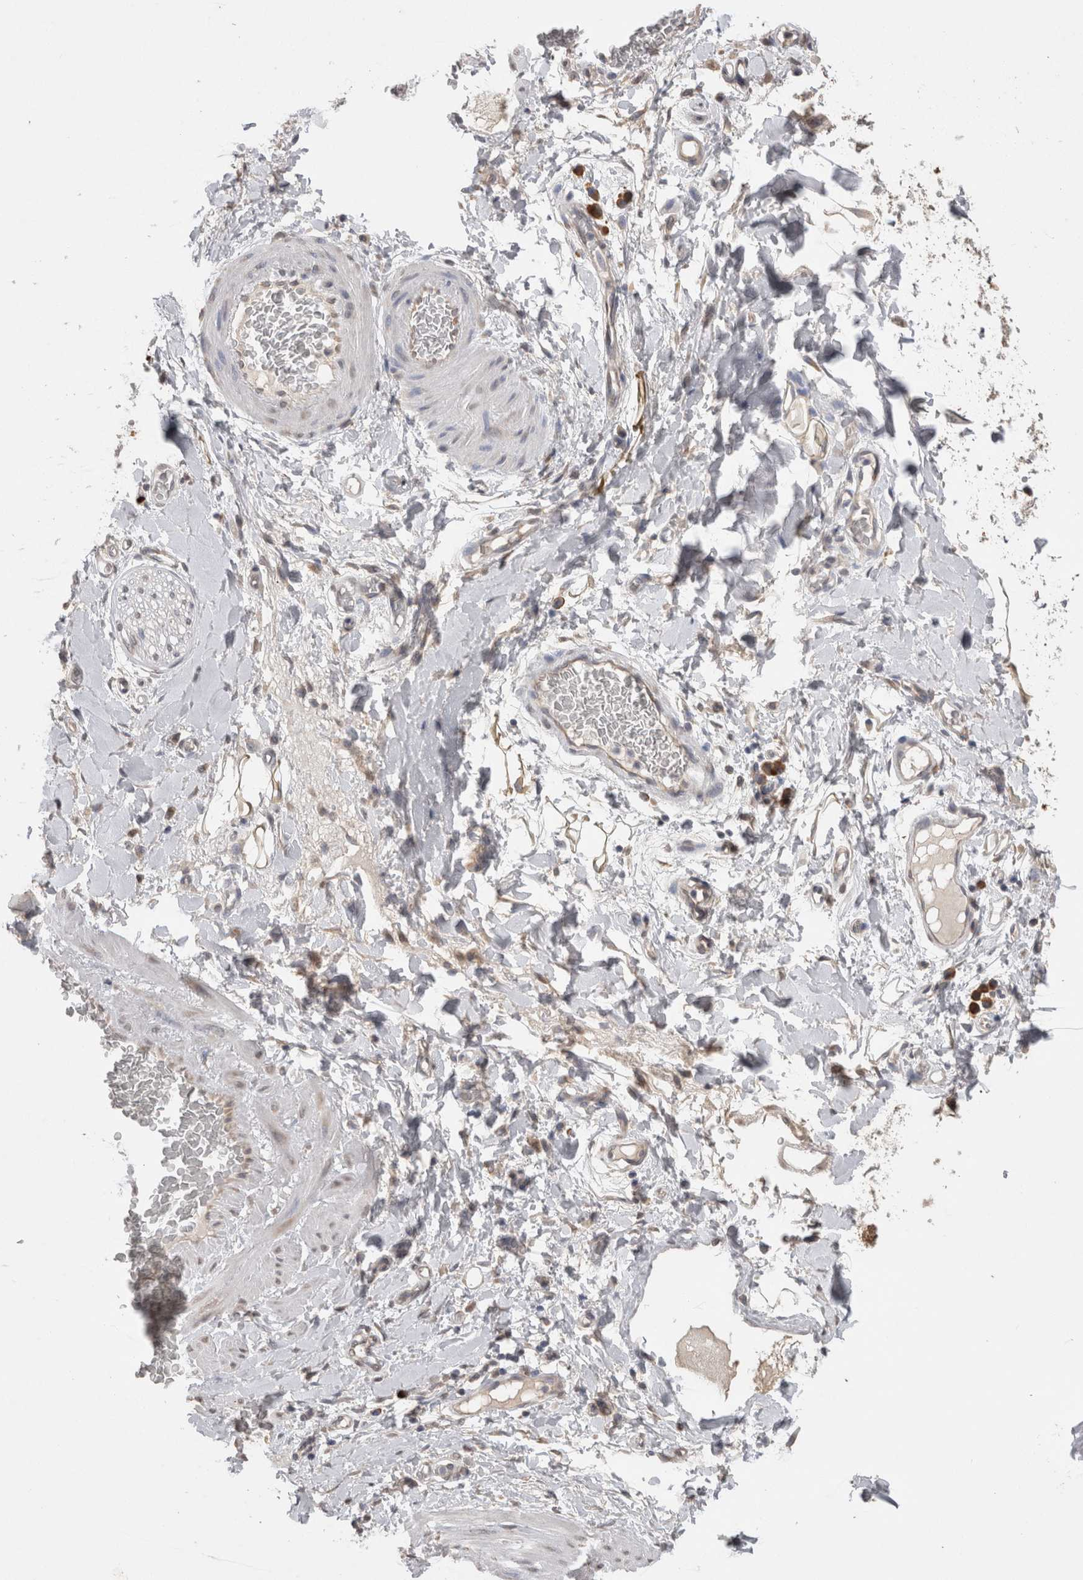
{"staining": {"intensity": "moderate", "quantity": "<25%", "location": "cytoplasmic/membranous"}, "tissue": "adipose tissue", "cell_type": "Adipocytes", "image_type": "normal", "snomed": [{"axis": "morphology", "description": "Normal tissue, NOS"}, {"axis": "morphology", "description": "Adenocarcinoma, NOS"}, {"axis": "topography", "description": "Esophagus"}], "caption": "Benign adipose tissue displays moderate cytoplasmic/membranous positivity in approximately <25% of adipocytes (DAB IHC, brown staining for protein, blue staining for nuclei)..", "gene": "NOMO1", "patient": {"sex": "male", "age": 62}}